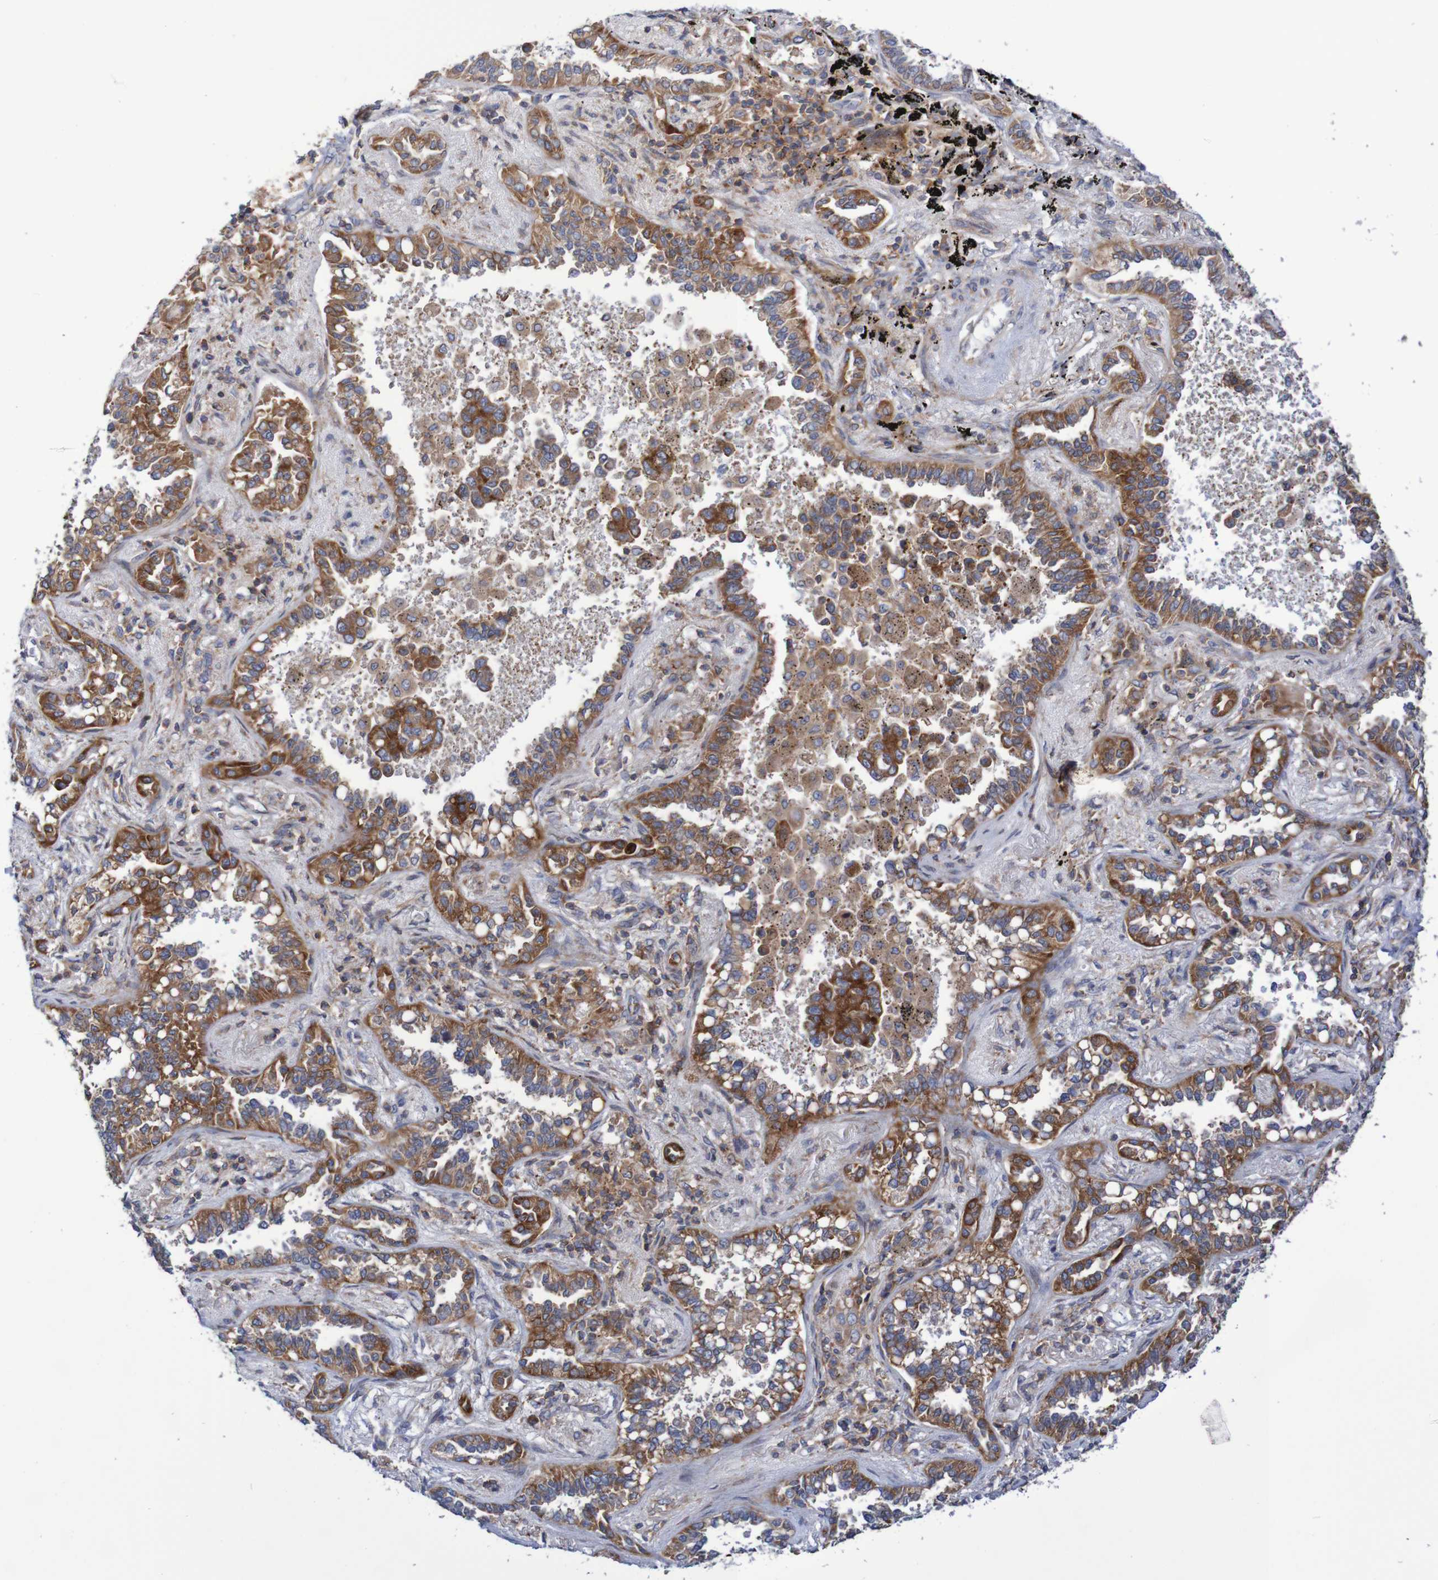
{"staining": {"intensity": "moderate", "quantity": ">75%", "location": "cytoplasmic/membranous"}, "tissue": "lung cancer", "cell_type": "Tumor cells", "image_type": "cancer", "snomed": [{"axis": "morphology", "description": "Normal tissue, NOS"}, {"axis": "morphology", "description": "Adenocarcinoma, NOS"}, {"axis": "topography", "description": "Lung"}], "caption": "This image demonstrates immunohistochemistry (IHC) staining of lung cancer, with medium moderate cytoplasmic/membranous positivity in about >75% of tumor cells.", "gene": "FXR2", "patient": {"sex": "male", "age": 59}}